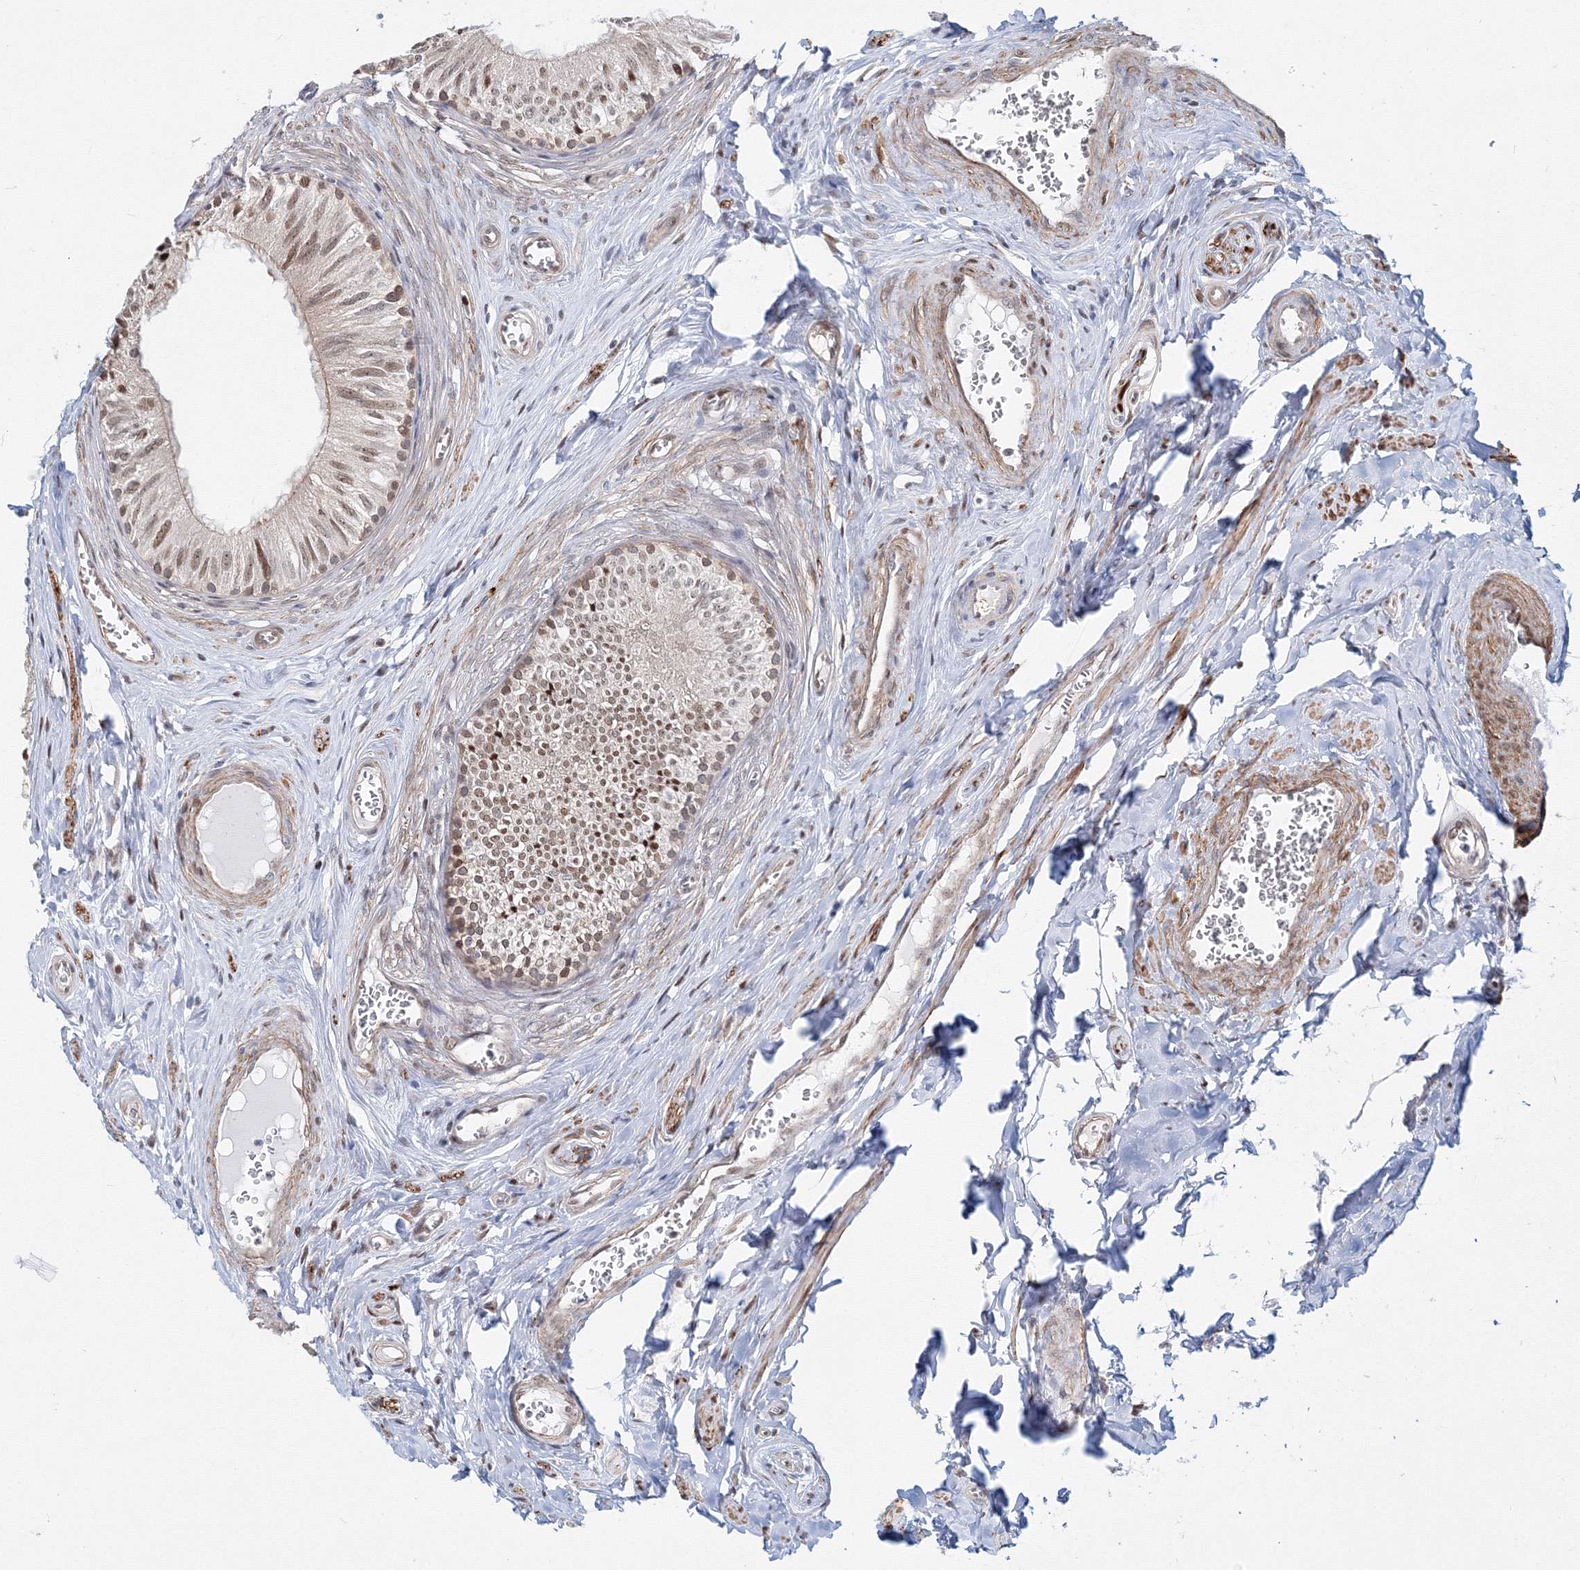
{"staining": {"intensity": "moderate", "quantity": "25%-75%", "location": "nuclear"}, "tissue": "epididymis", "cell_type": "Glandular cells", "image_type": "normal", "snomed": [{"axis": "morphology", "description": "Normal tissue, NOS"}, {"axis": "topography", "description": "Epididymis"}], "caption": "The immunohistochemical stain highlights moderate nuclear staining in glandular cells of benign epididymis.", "gene": "ARHGAP21", "patient": {"sex": "male", "age": 46}}